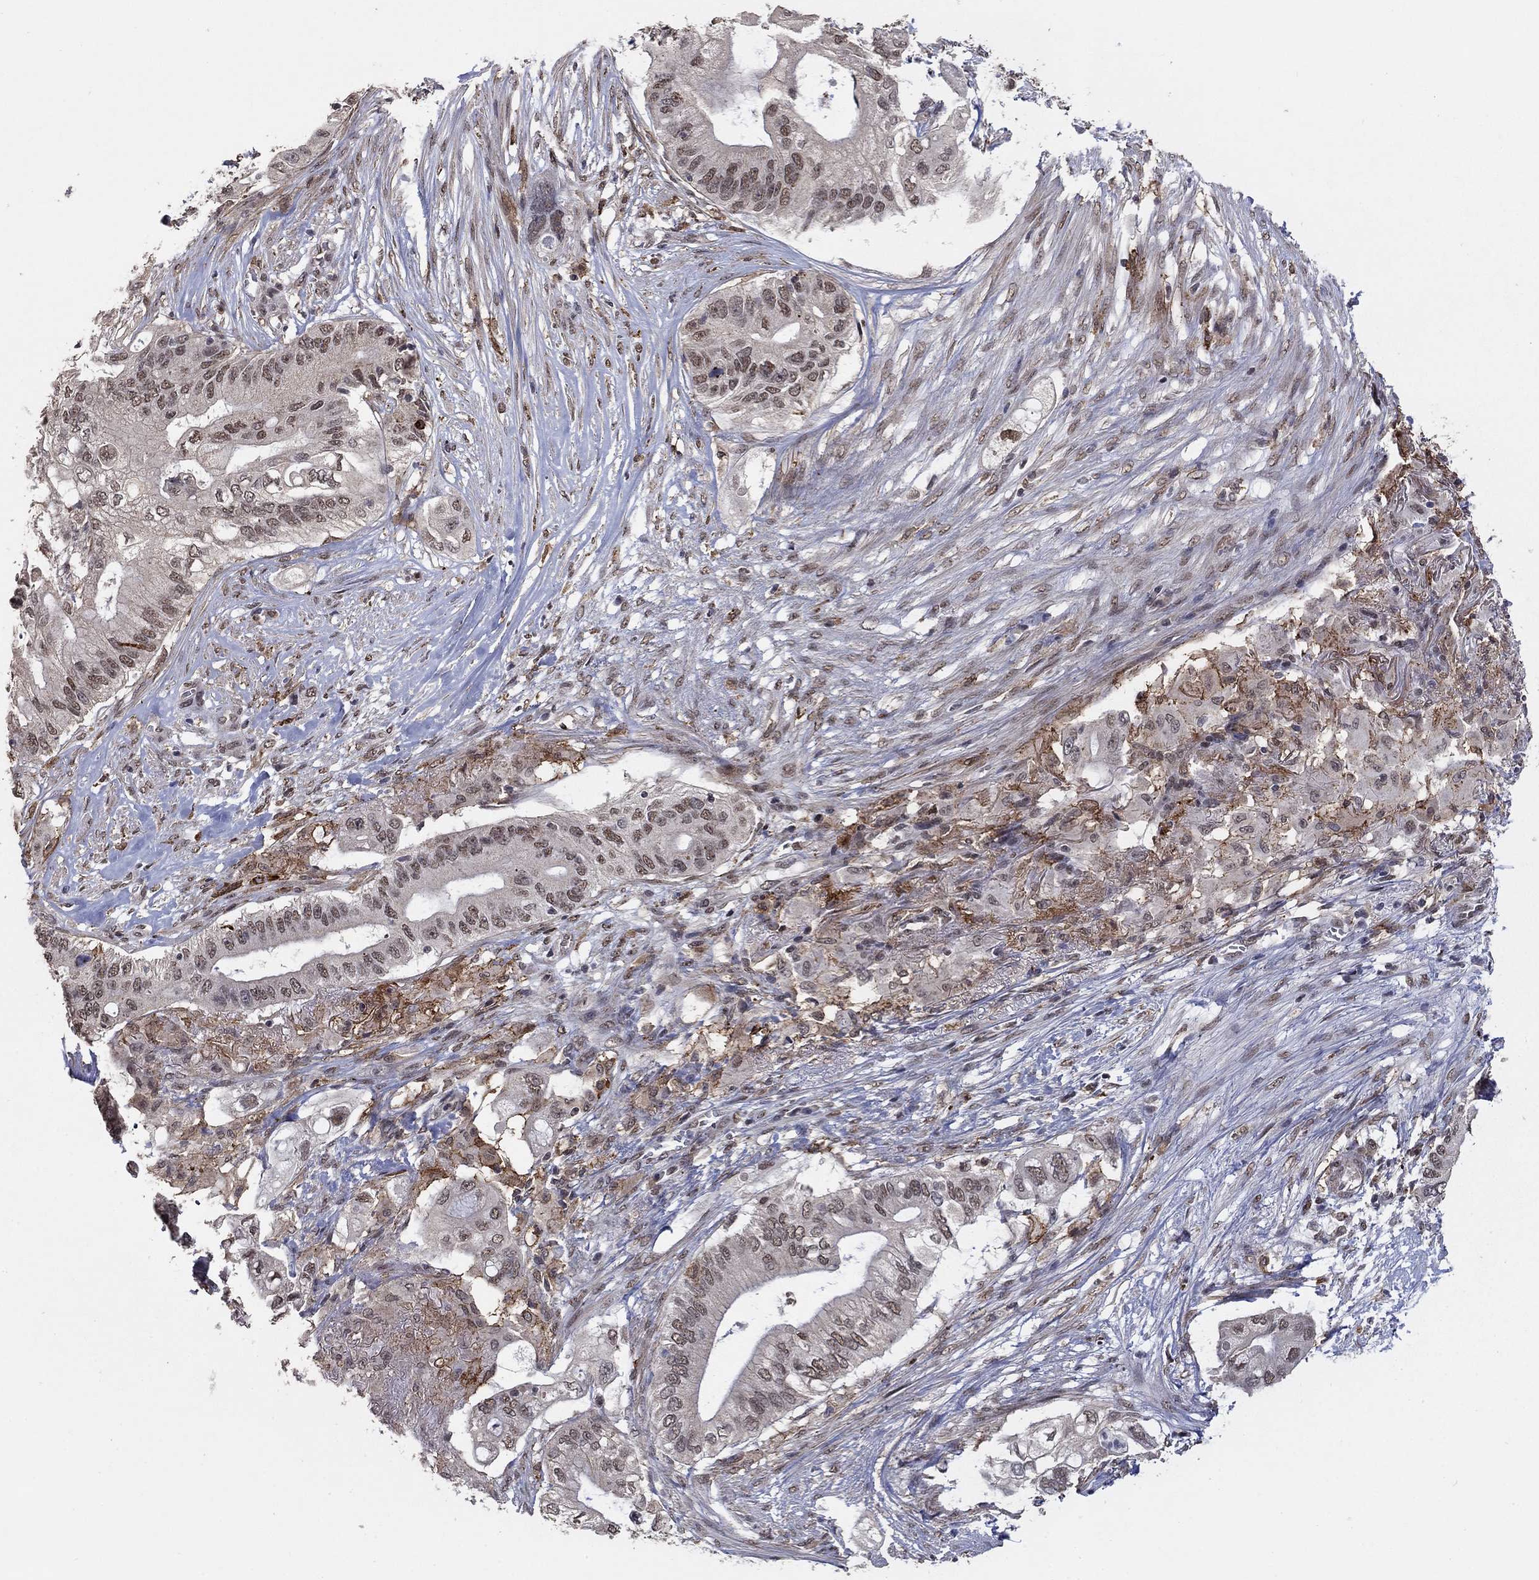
{"staining": {"intensity": "weak", "quantity": "25%-75%", "location": "nuclear"}, "tissue": "pancreatic cancer", "cell_type": "Tumor cells", "image_type": "cancer", "snomed": [{"axis": "morphology", "description": "Adenocarcinoma, NOS"}, {"axis": "topography", "description": "Pancreas"}], "caption": "Adenocarcinoma (pancreatic) stained with DAB IHC exhibits low levels of weak nuclear expression in about 25%-75% of tumor cells.", "gene": "GRIA3", "patient": {"sex": "female", "age": 72}}